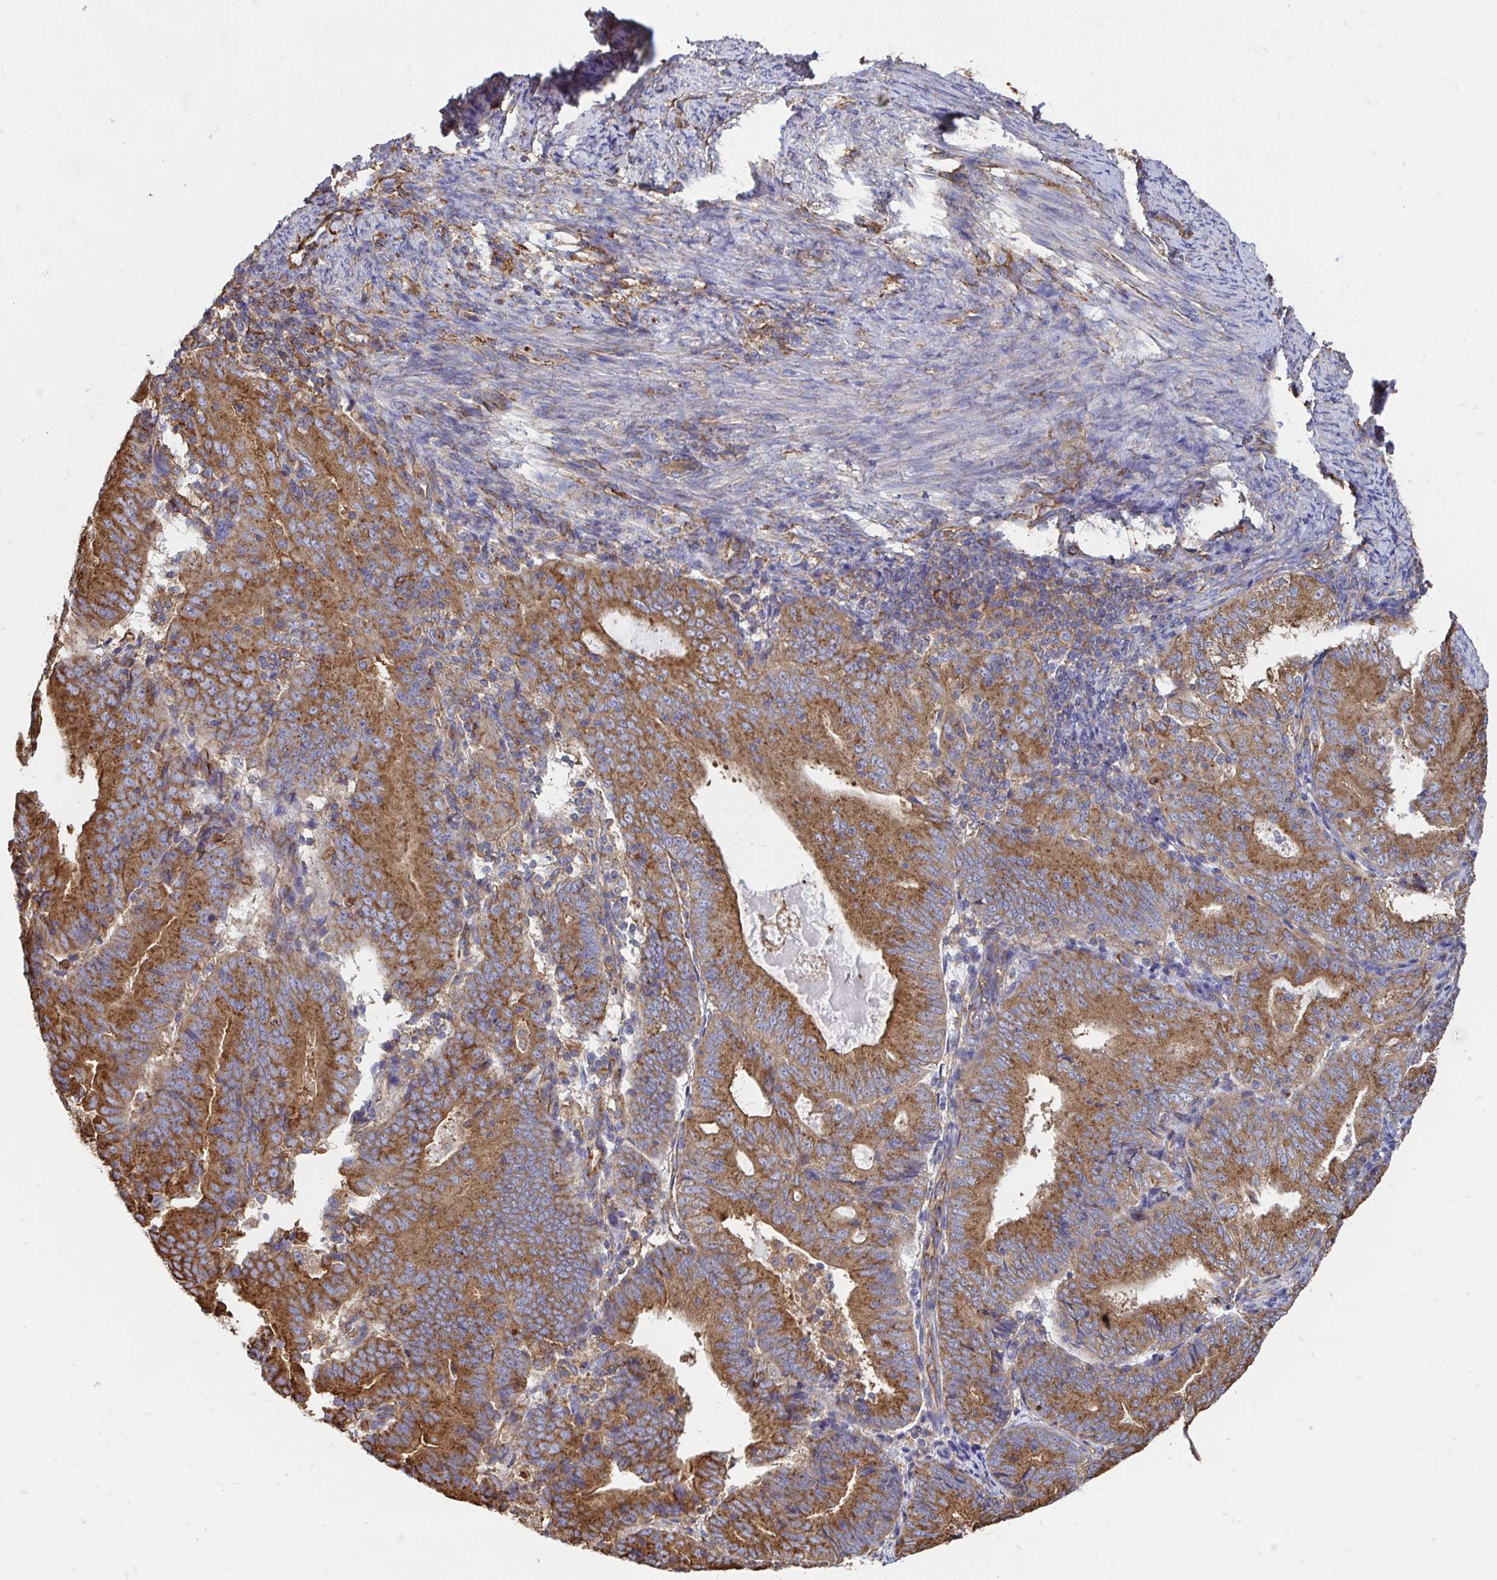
{"staining": {"intensity": "strong", "quantity": ">75%", "location": "cytoplasmic/membranous"}, "tissue": "endometrial cancer", "cell_type": "Tumor cells", "image_type": "cancer", "snomed": [{"axis": "morphology", "description": "Adenocarcinoma, NOS"}, {"axis": "topography", "description": "Endometrium"}], "caption": "High-power microscopy captured an immunohistochemistry micrograph of adenocarcinoma (endometrial), revealing strong cytoplasmic/membranous staining in approximately >75% of tumor cells.", "gene": "CLTC", "patient": {"sex": "female", "age": 70}}